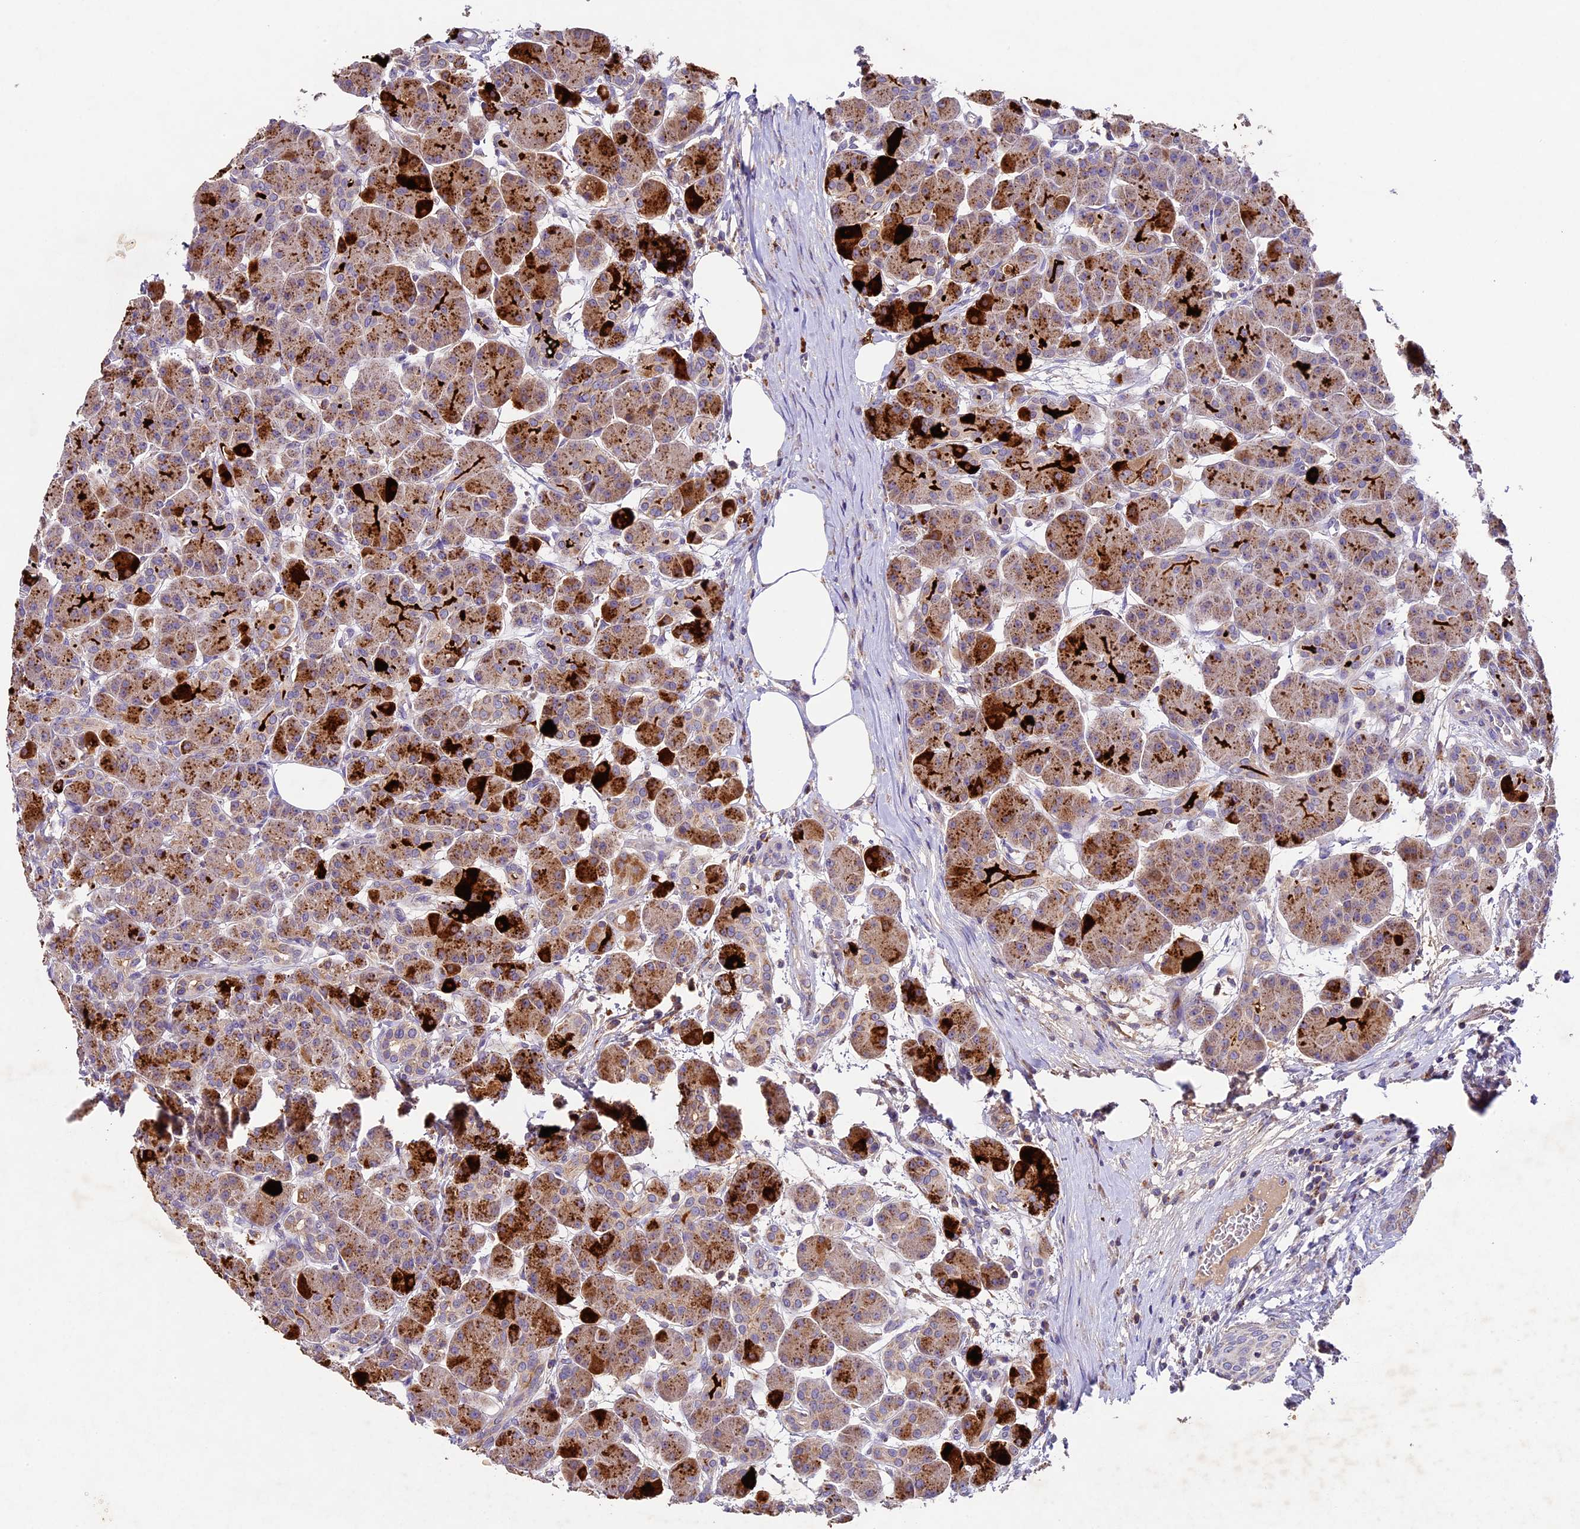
{"staining": {"intensity": "strong", "quantity": "25%-75%", "location": "cytoplasmic/membranous"}, "tissue": "pancreas", "cell_type": "Exocrine glandular cells", "image_type": "normal", "snomed": [{"axis": "morphology", "description": "Normal tissue, NOS"}, {"axis": "topography", "description": "Pancreas"}], "caption": "Exocrine glandular cells show high levels of strong cytoplasmic/membranous positivity in about 25%-75% of cells in normal human pancreas.", "gene": "PMPCB", "patient": {"sex": "male", "age": 63}}